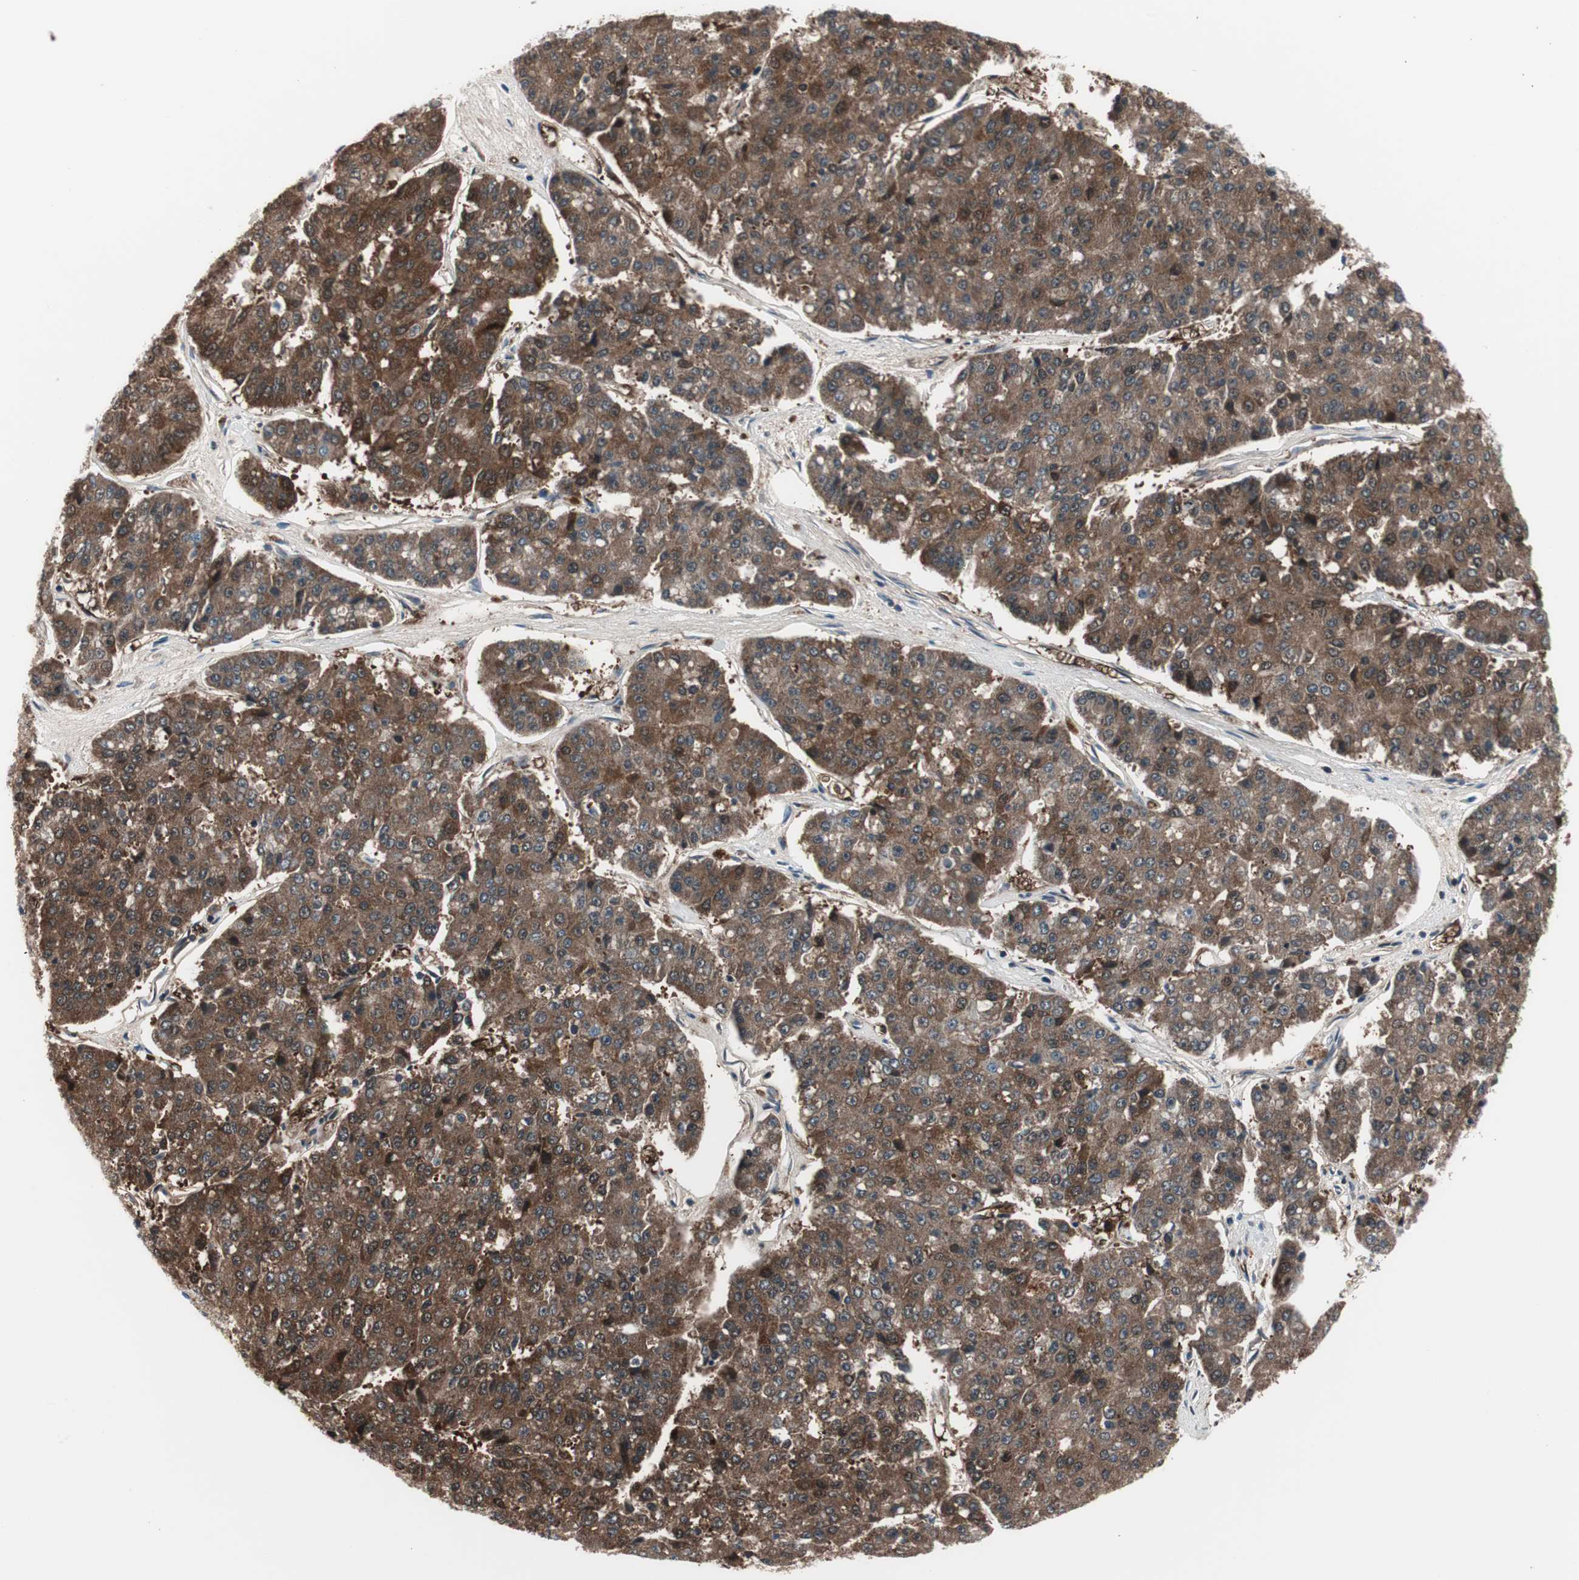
{"staining": {"intensity": "strong", "quantity": ">75%", "location": "cytoplasmic/membranous"}, "tissue": "pancreatic cancer", "cell_type": "Tumor cells", "image_type": "cancer", "snomed": [{"axis": "morphology", "description": "Adenocarcinoma, NOS"}, {"axis": "topography", "description": "Pancreas"}], "caption": "Pancreatic cancer (adenocarcinoma) tissue displays strong cytoplasmic/membranous positivity in about >75% of tumor cells, visualized by immunohistochemistry.", "gene": "PRDX2", "patient": {"sex": "male", "age": 50}}